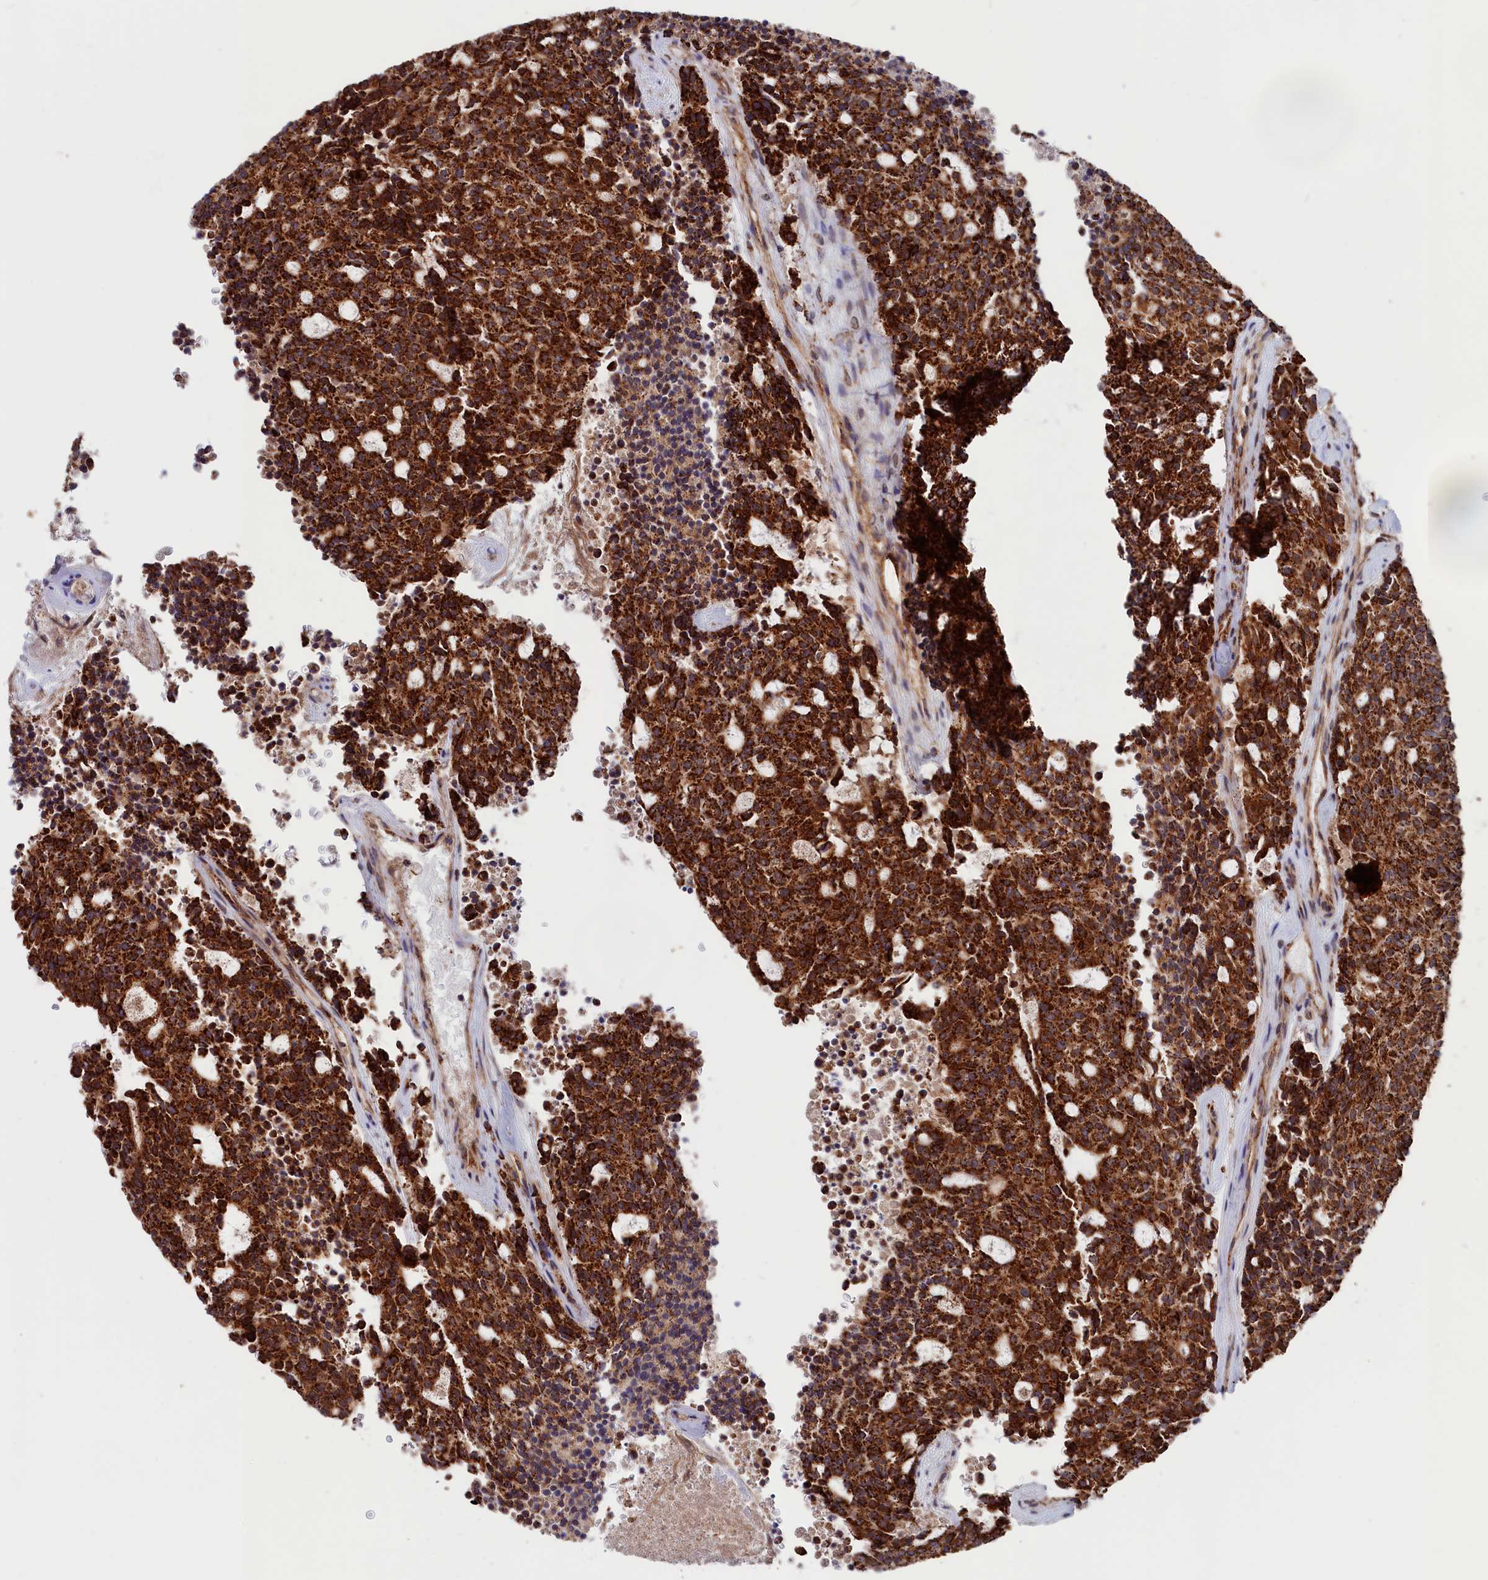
{"staining": {"intensity": "strong", "quantity": ">75%", "location": "cytoplasmic/membranous"}, "tissue": "carcinoid", "cell_type": "Tumor cells", "image_type": "cancer", "snomed": [{"axis": "morphology", "description": "Carcinoid, malignant, NOS"}, {"axis": "topography", "description": "Pancreas"}], "caption": "Strong cytoplasmic/membranous expression is seen in about >75% of tumor cells in malignant carcinoid.", "gene": "MACROD1", "patient": {"sex": "female", "age": 54}}